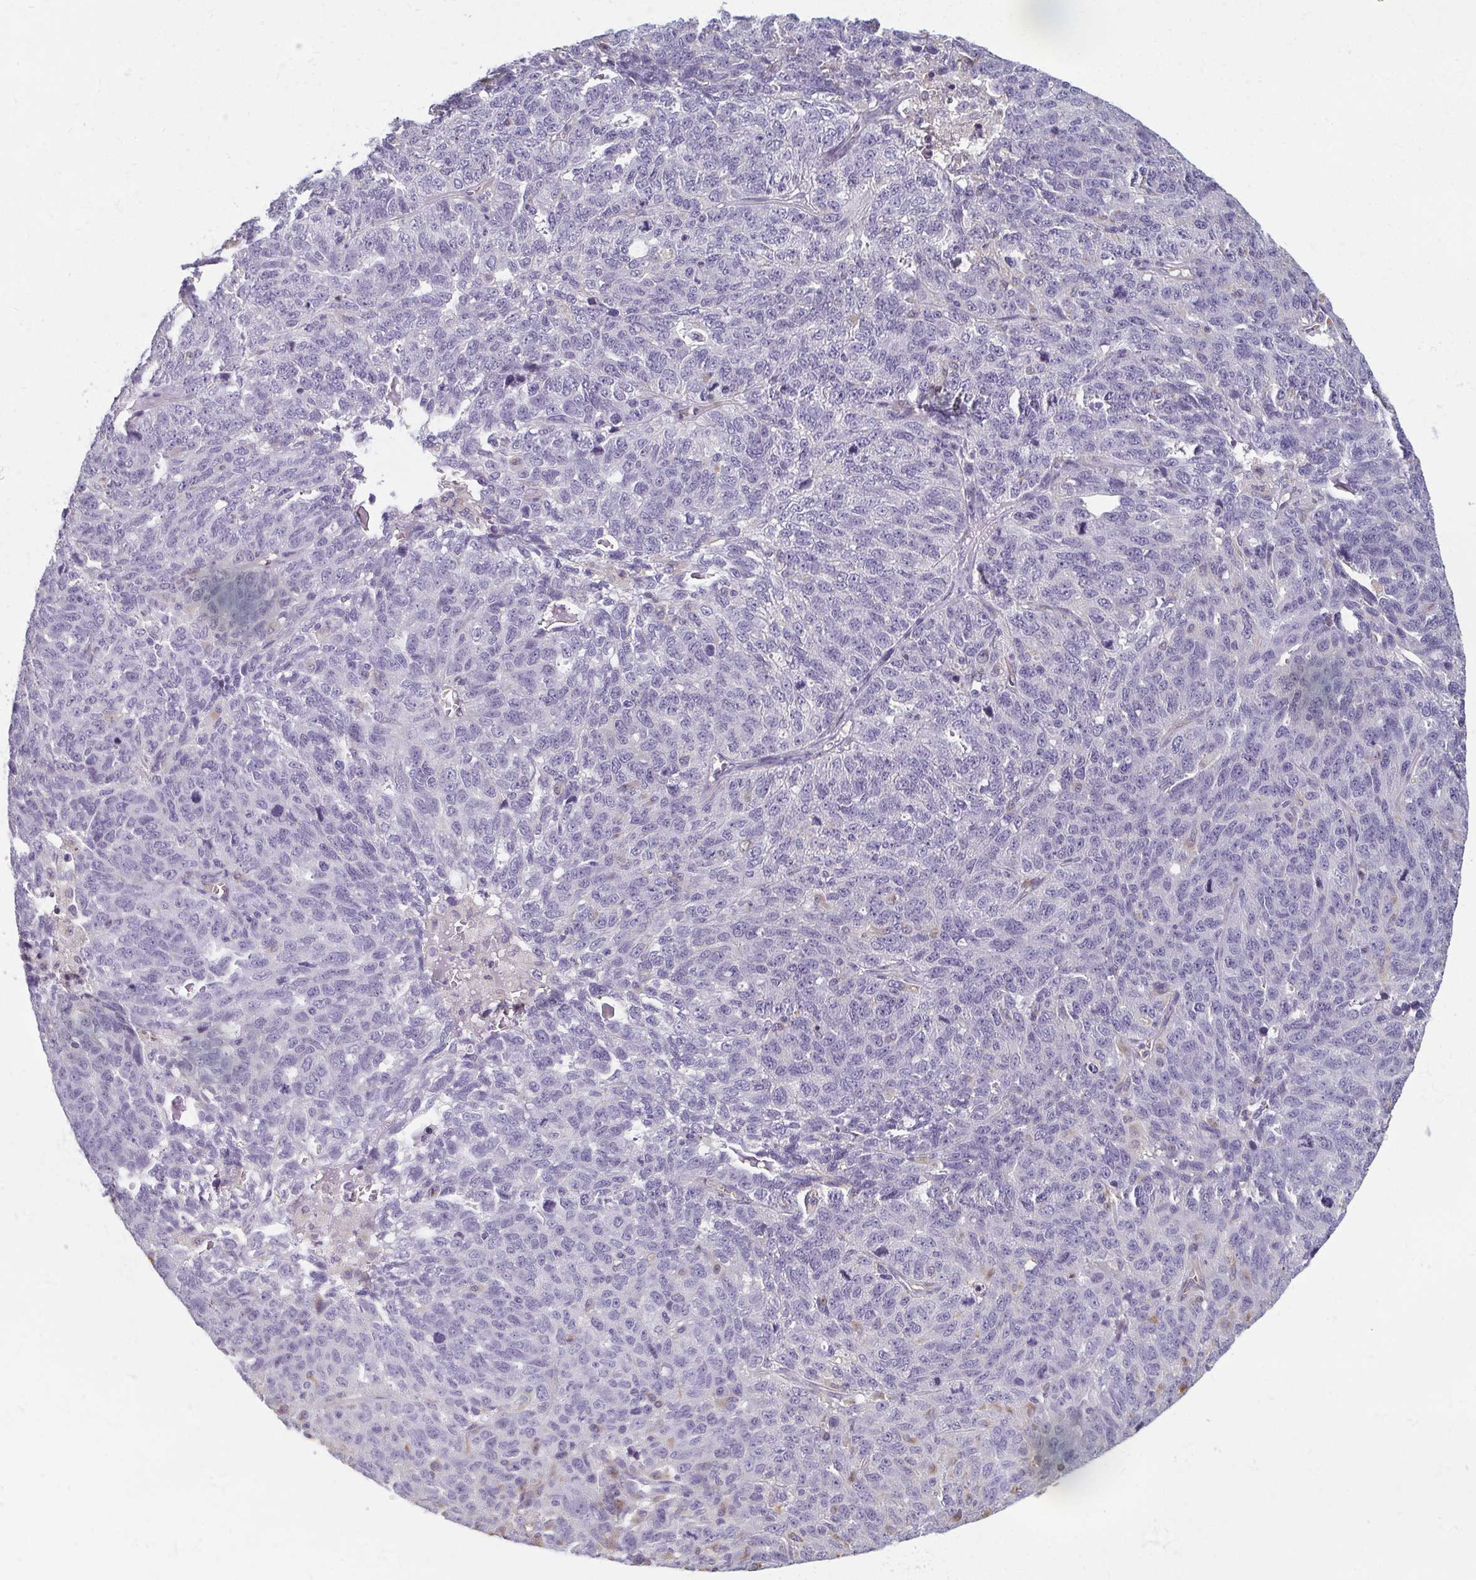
{"staining": {"intensity": "negative", "quantity": "none", "location": "none"}, "tissue": "ovarian cancer", "cell_type": "Tumor cells", "image_type": "cancer", "snomed": [{"axis": "morphology", "description": "Cystadenocarcinoma, serous, NOS"}, {"axis": "topography", "description": "Ovary"}], "caption": "High power microscopy micrograph of an IHC micrograph of serous cystadenocarcinoma (ovarian), revealing no significant positivity in tumor cells. (Brightfield microscopy of DAB (3,3'-diaminobenzidine) immunohistochemistry (IHC) at high magnification).", "gene": "PDE2A", "patient": {"sex": "female", "age": 71}}